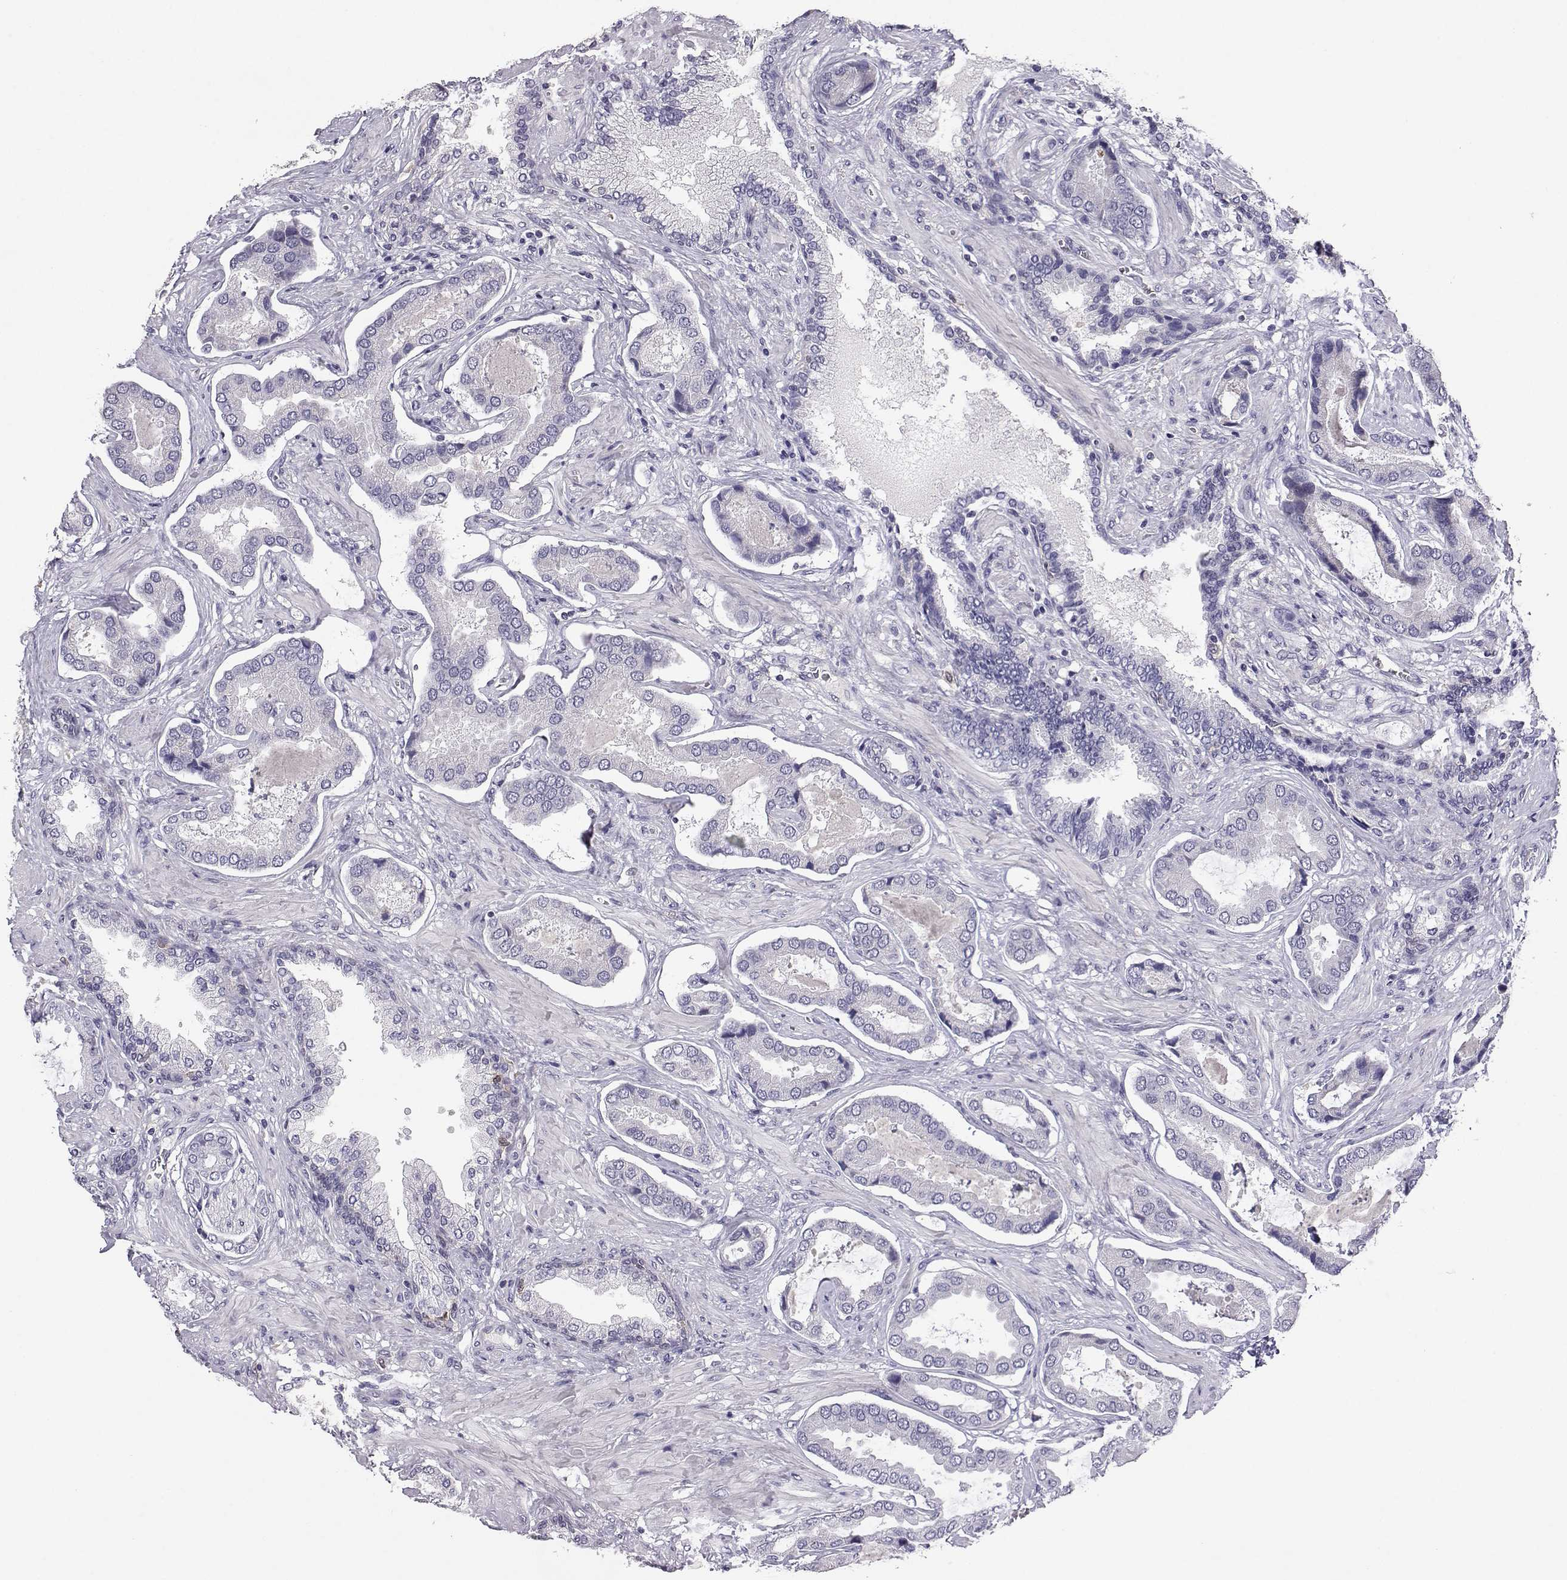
{"staining": {"intensity": "negative", "quantity": "none", "location": "none"}, "tissue": "prostate cancer", "cell_type": "Tumor cells", "image_type": "cancer", "snomed": [{"axis": "morphology", "description": "Adenocarcinoma, NOS"}, {"axis": "topography", "description": "Prostate"}], "caption": "Tumor cells are negative for protein expression in human prostate cancer.", "gene": "AKR1B1", "patient": {"sex": "male", "age": 64}}